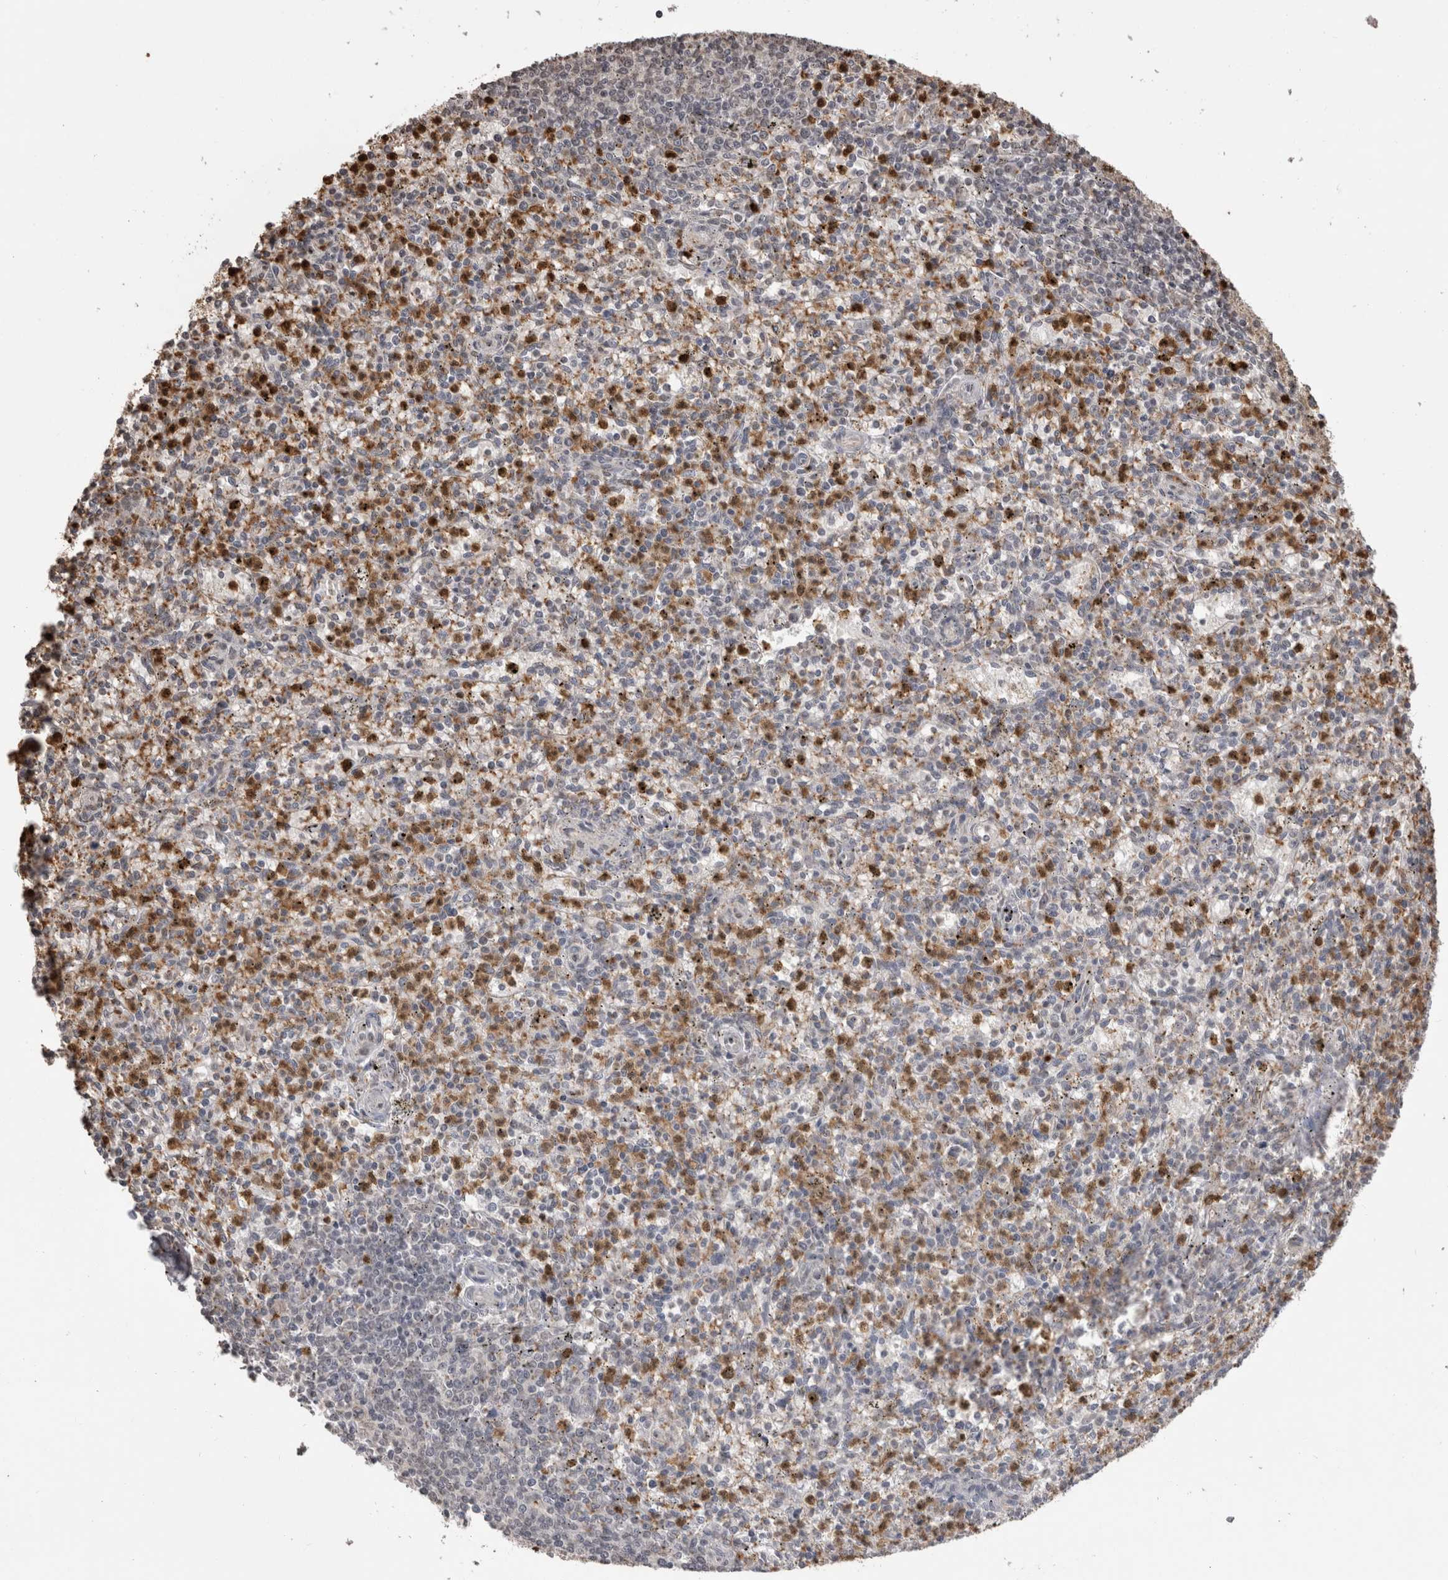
{"staining": {"intensity": "moderate", "quantity": "25%-75%", "location": "cytoplasmic/membranous,nuclear"}, "tissue": "spleen", "cell_type": "Cells in red pulp", "image_type": "normal", "snomed": [{"axis": "morphology", "description": "Normal tissue, NOS"}, {"axis": "topography", "description": "Spleen"}], "caption": "Human spleen stained with a brown dye exhibits moderate cytoplasmic/membranous,nuclear positive expression in approximately 25%-75% of cells in red pulp.", "gene": "PAK4", "patient": {"sex": "male", "age": 72}}